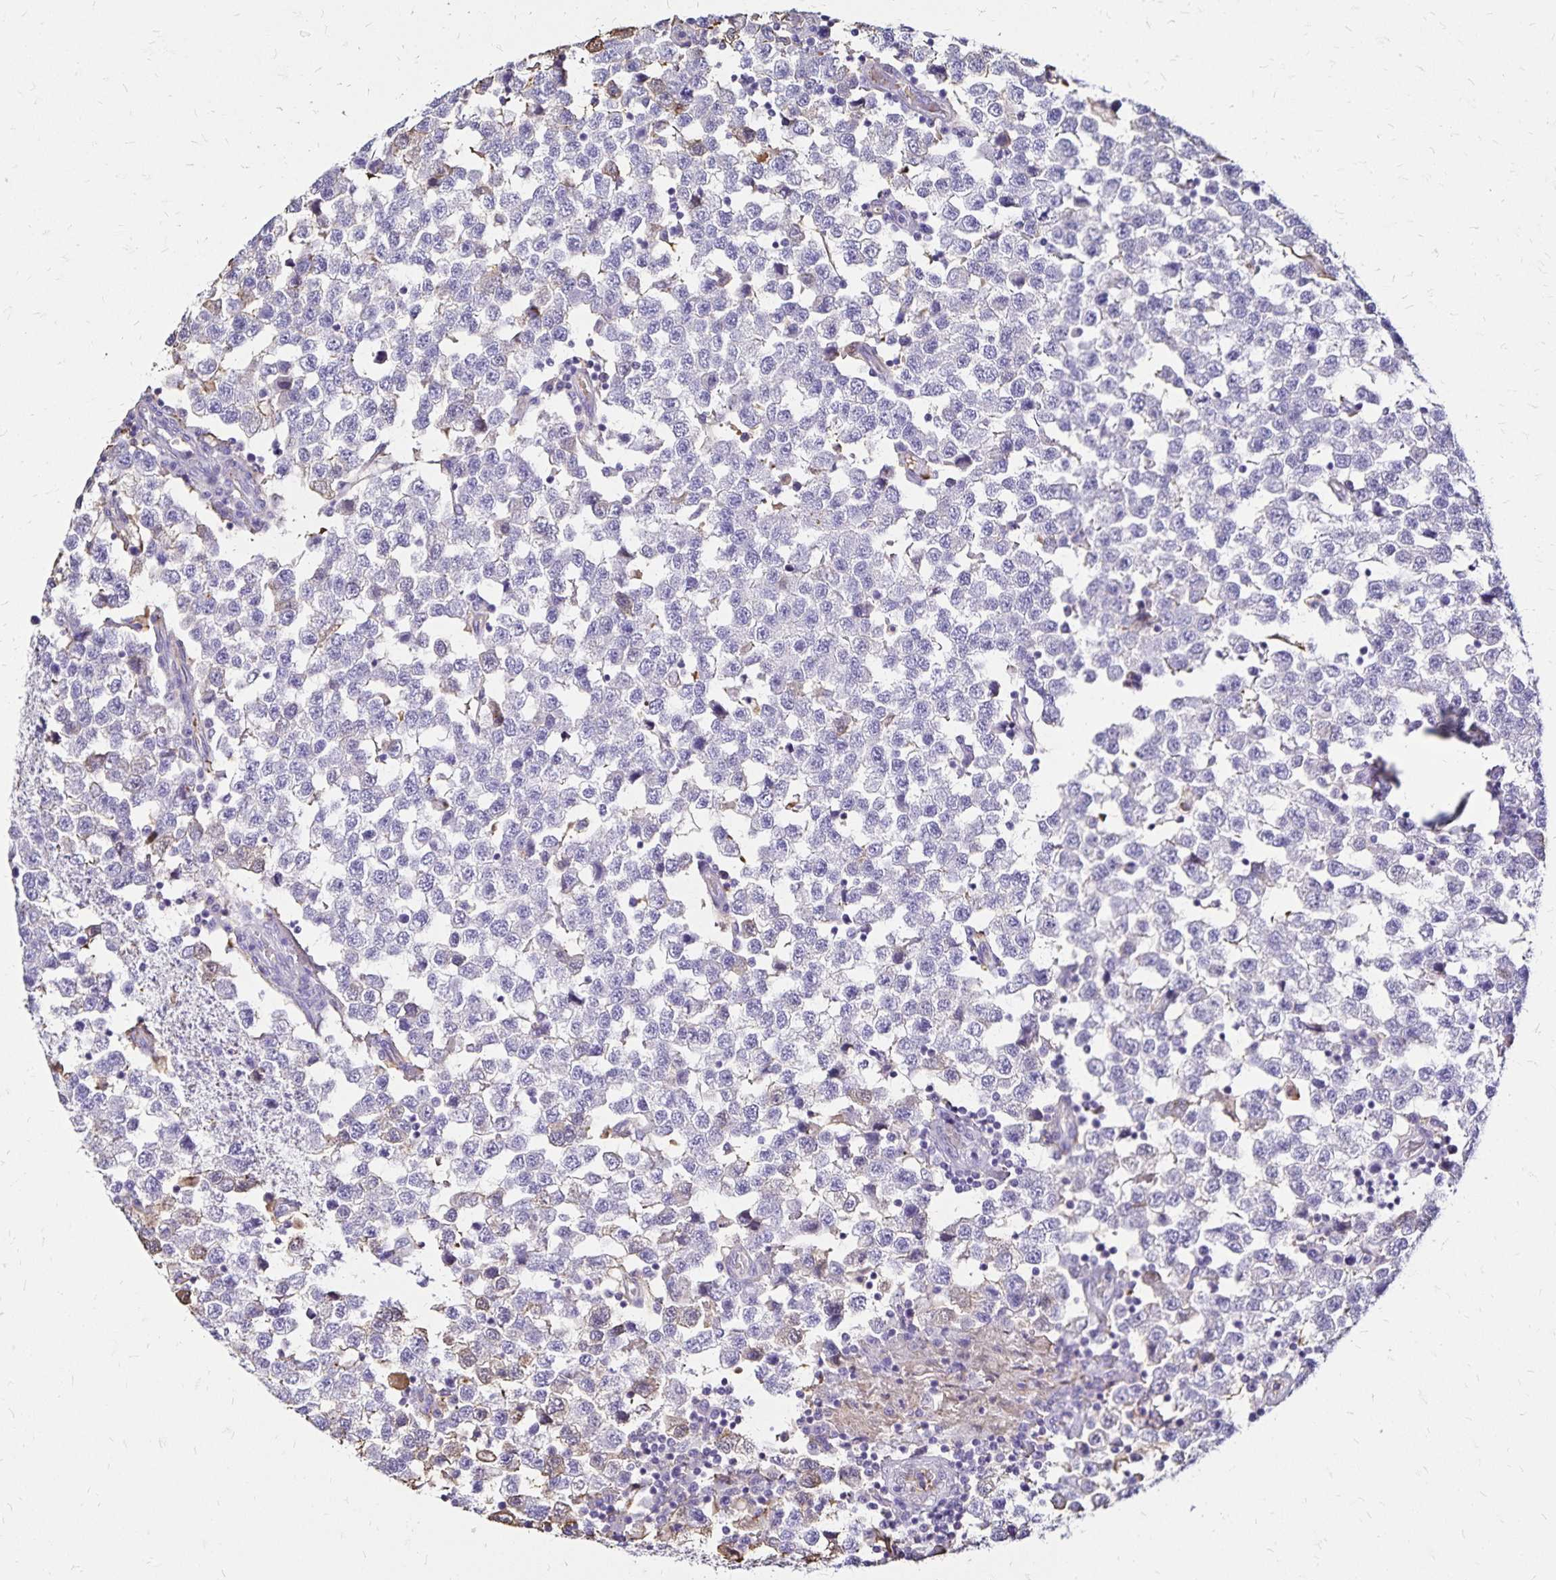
{"staining": {"intensity": "negative", "quantity": "none", "location": "none"}, "tissue": "testis cancer", "cell_type": "Tumor cells", "image_type": "cancer", "snomed": [{"axis": "morphology", "description": "Seminoma, NOS"}, {"axis": "topography", "description": "Testis"}], "caption": "Immunohistochemistry image of seminoma (testis) stained for a protein (brown), which demonstrates no positivity in tumor cells. (DAB IHC, high magnification).", "gene": "KISS1", "patient": {"sex": "male", "age": 34}}